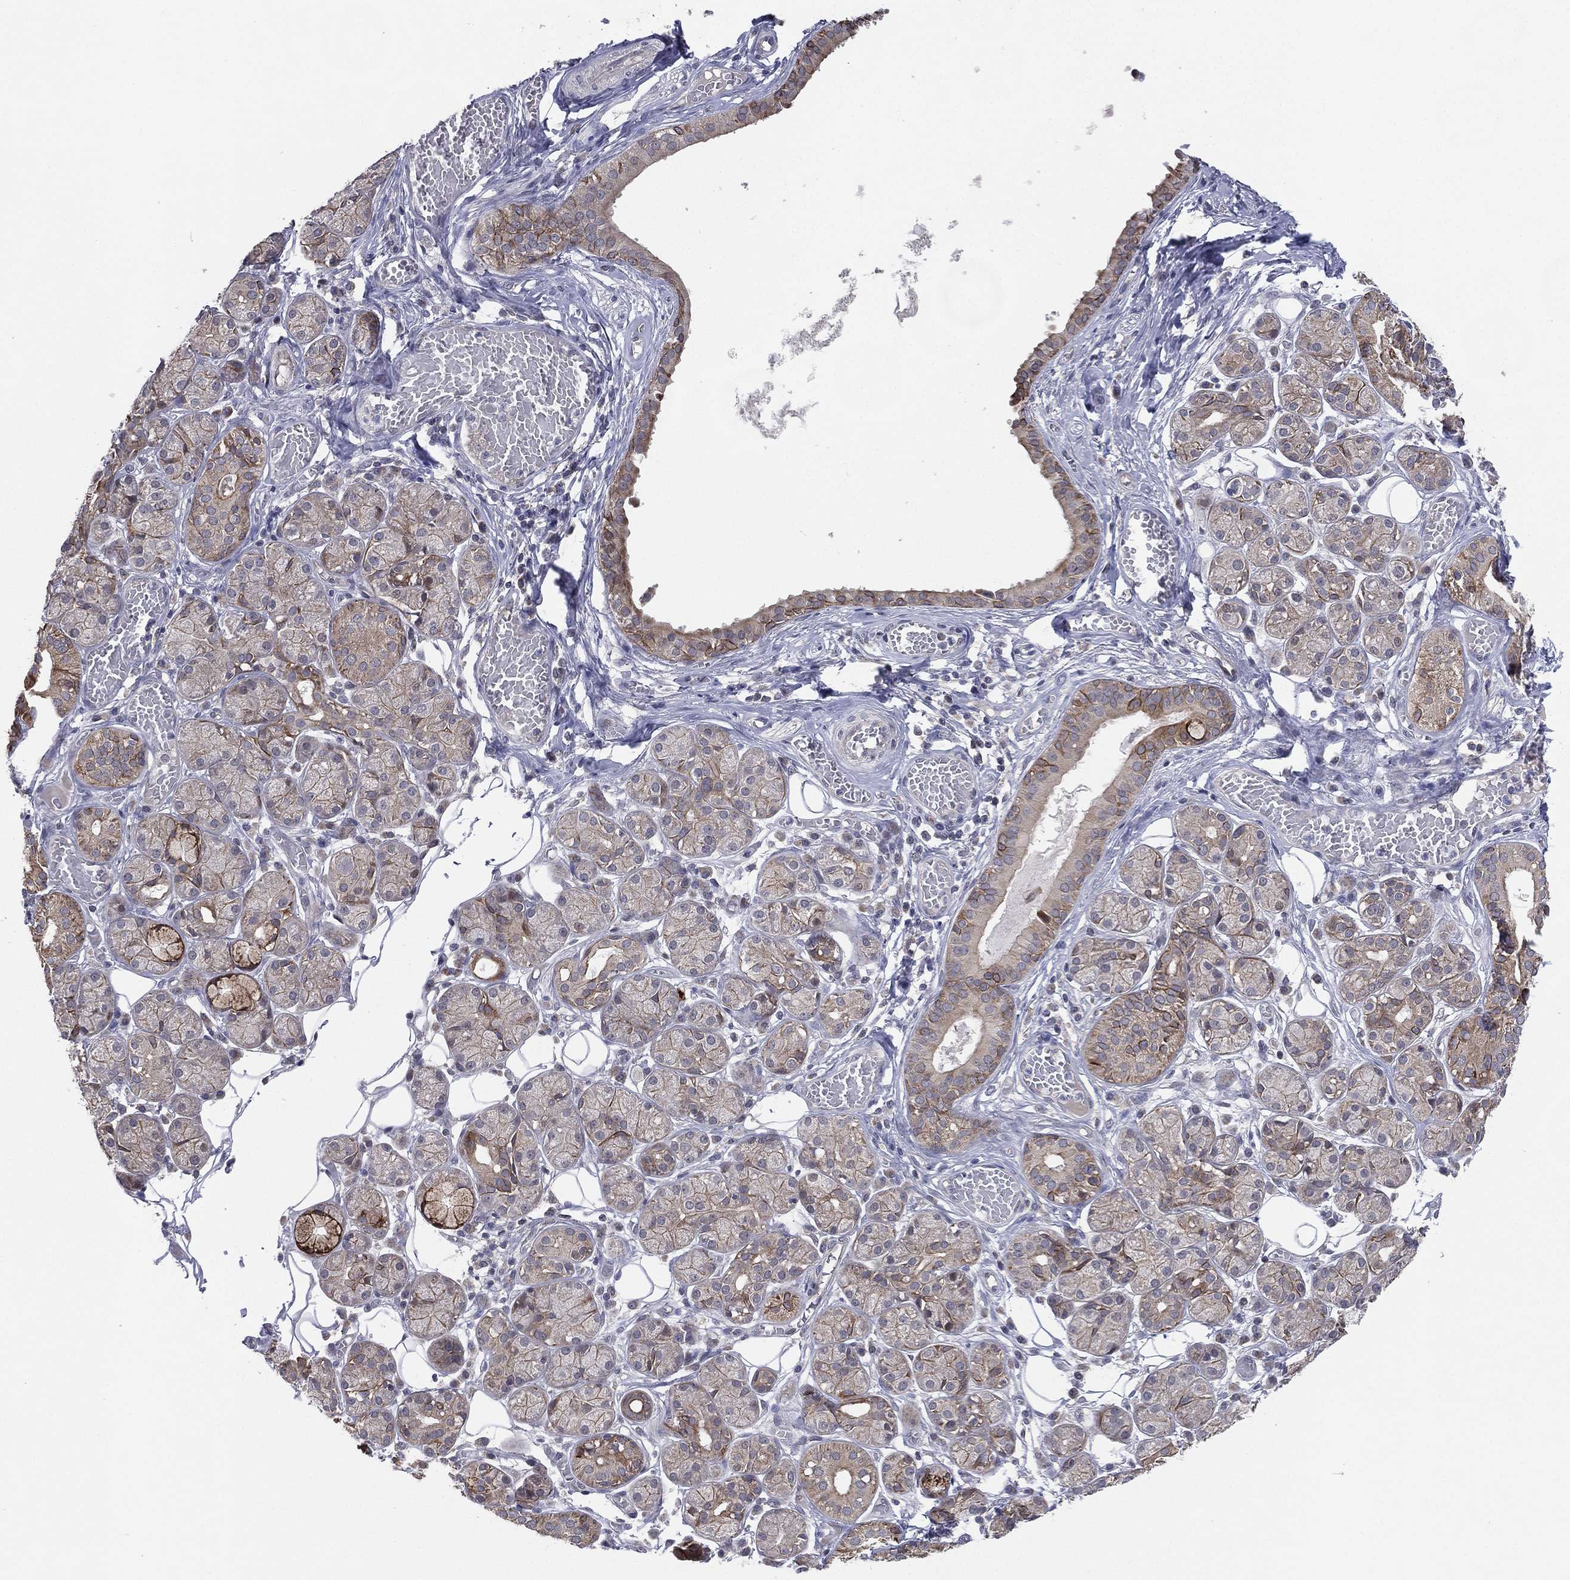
{"staining": {"intensity": "strong", "quantity": "<25%", "location": "cytoplasmic/membranous"}, "tissue": "salivary gland", "cell_type": "Glandular cells", "image_type": "normal", "snomed": [{"axis": "morphology", "description": "Normal tissue, NOS"}, {"axis": "topography", "description": "Salivary gland"}, {"axis": "topography", "description": "Peripheral nerve tissue"}], "caption": "About <25% of glandular cells in benign human salivary gland display strong cytoplasmic/membranous protein staining as visualized by brown immunohistochemical staining.", "gene": "KAT14", "patient": {"sex": "male", "age": 71}}